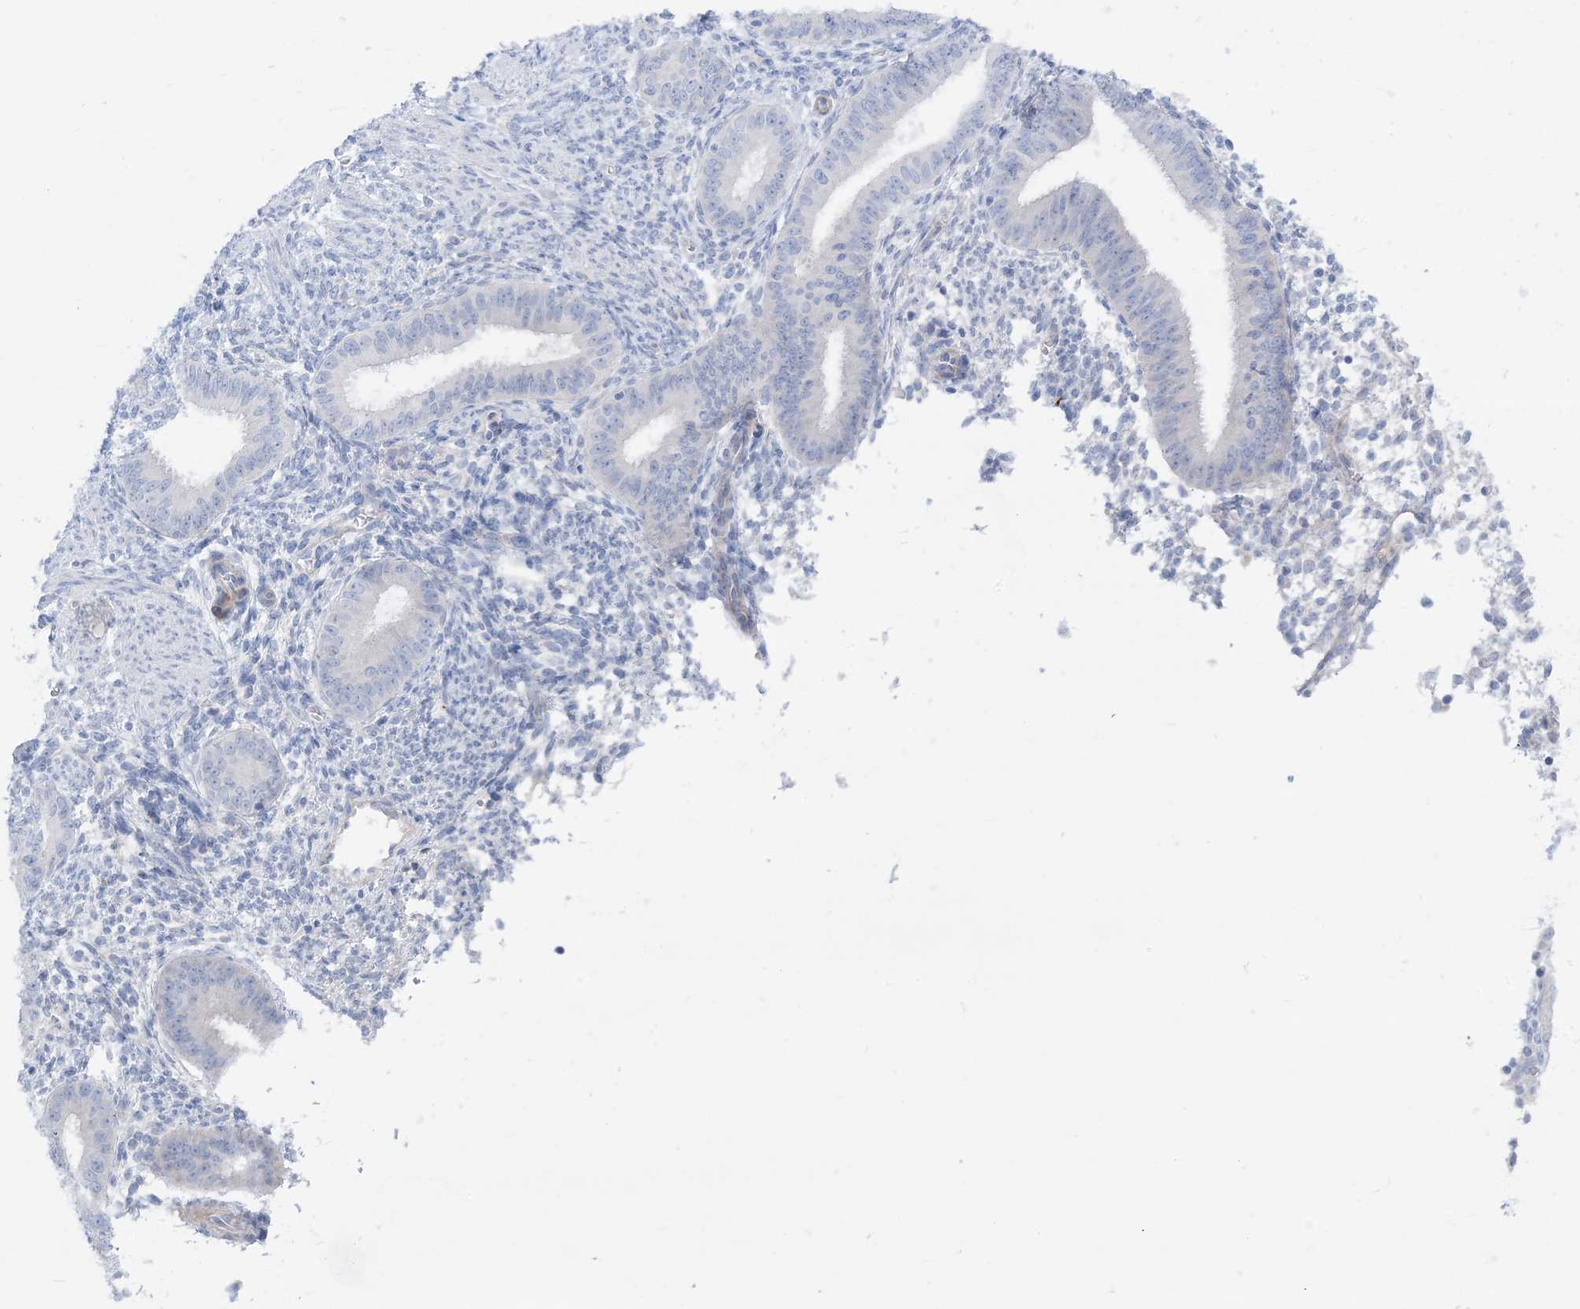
{"staining": {"intensity": "negative", "quantity": "none", "location": "none"}, "tissue": "endometrium", "cell_type": "Cells in endometrial stroma", "image_type": "normal", "snomed": [{"axis": "morphology", "description": "Normal tissue, NOS"}, {"axis": "topography", "description": "Uterus"}, {"axis": "topography", "description": "Endometrium"}], "caption": "A high-resolution micrograph shows IHC staining of normal endometrium, which exhibits no significant positivity in cells in endometrial stroma.", "gene": "ATP11C", "patient": {"sex": "female", "age": 48}}